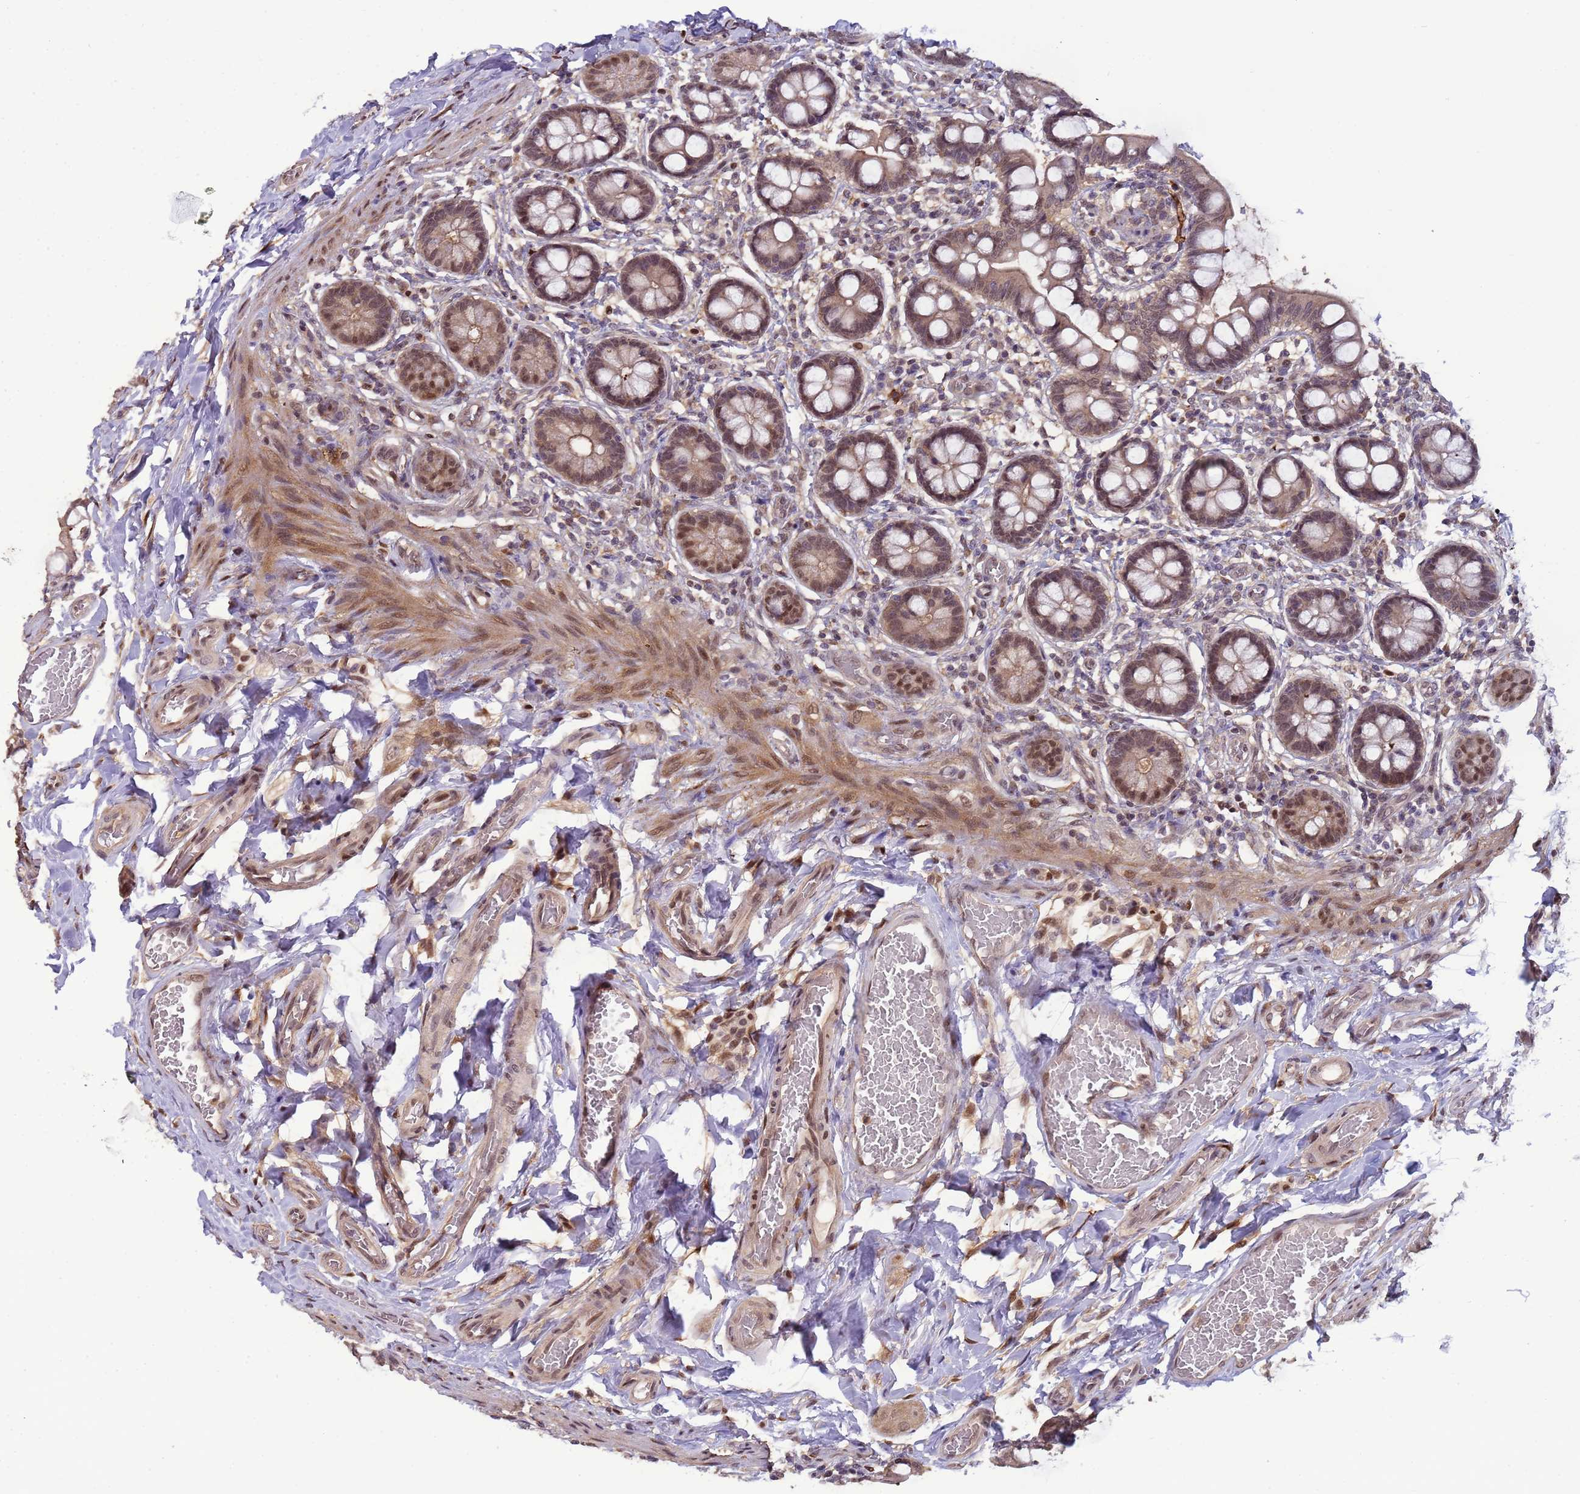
{"staining": {"intensity": "moderate", "quantity": "25%-75%", "location": "cytoplasmic/membranous,nuclear"}, "tissue": "small intestine", "cell_type": "Glandular cells", "image_type": "normal", "snomed": [{"axis": "morphology", "description": "Normal tissue, NOS"}, {"axis": "topography", "description": "Small intestine"}], "caption": "The immunohistochemical stain labels moderate cytoplasmic/membranous,nuclear positivity in glandular cells of unremarkable small intestine.", "gene": "ZBTB5", "patient": {"sex": "male", "age": 52}}